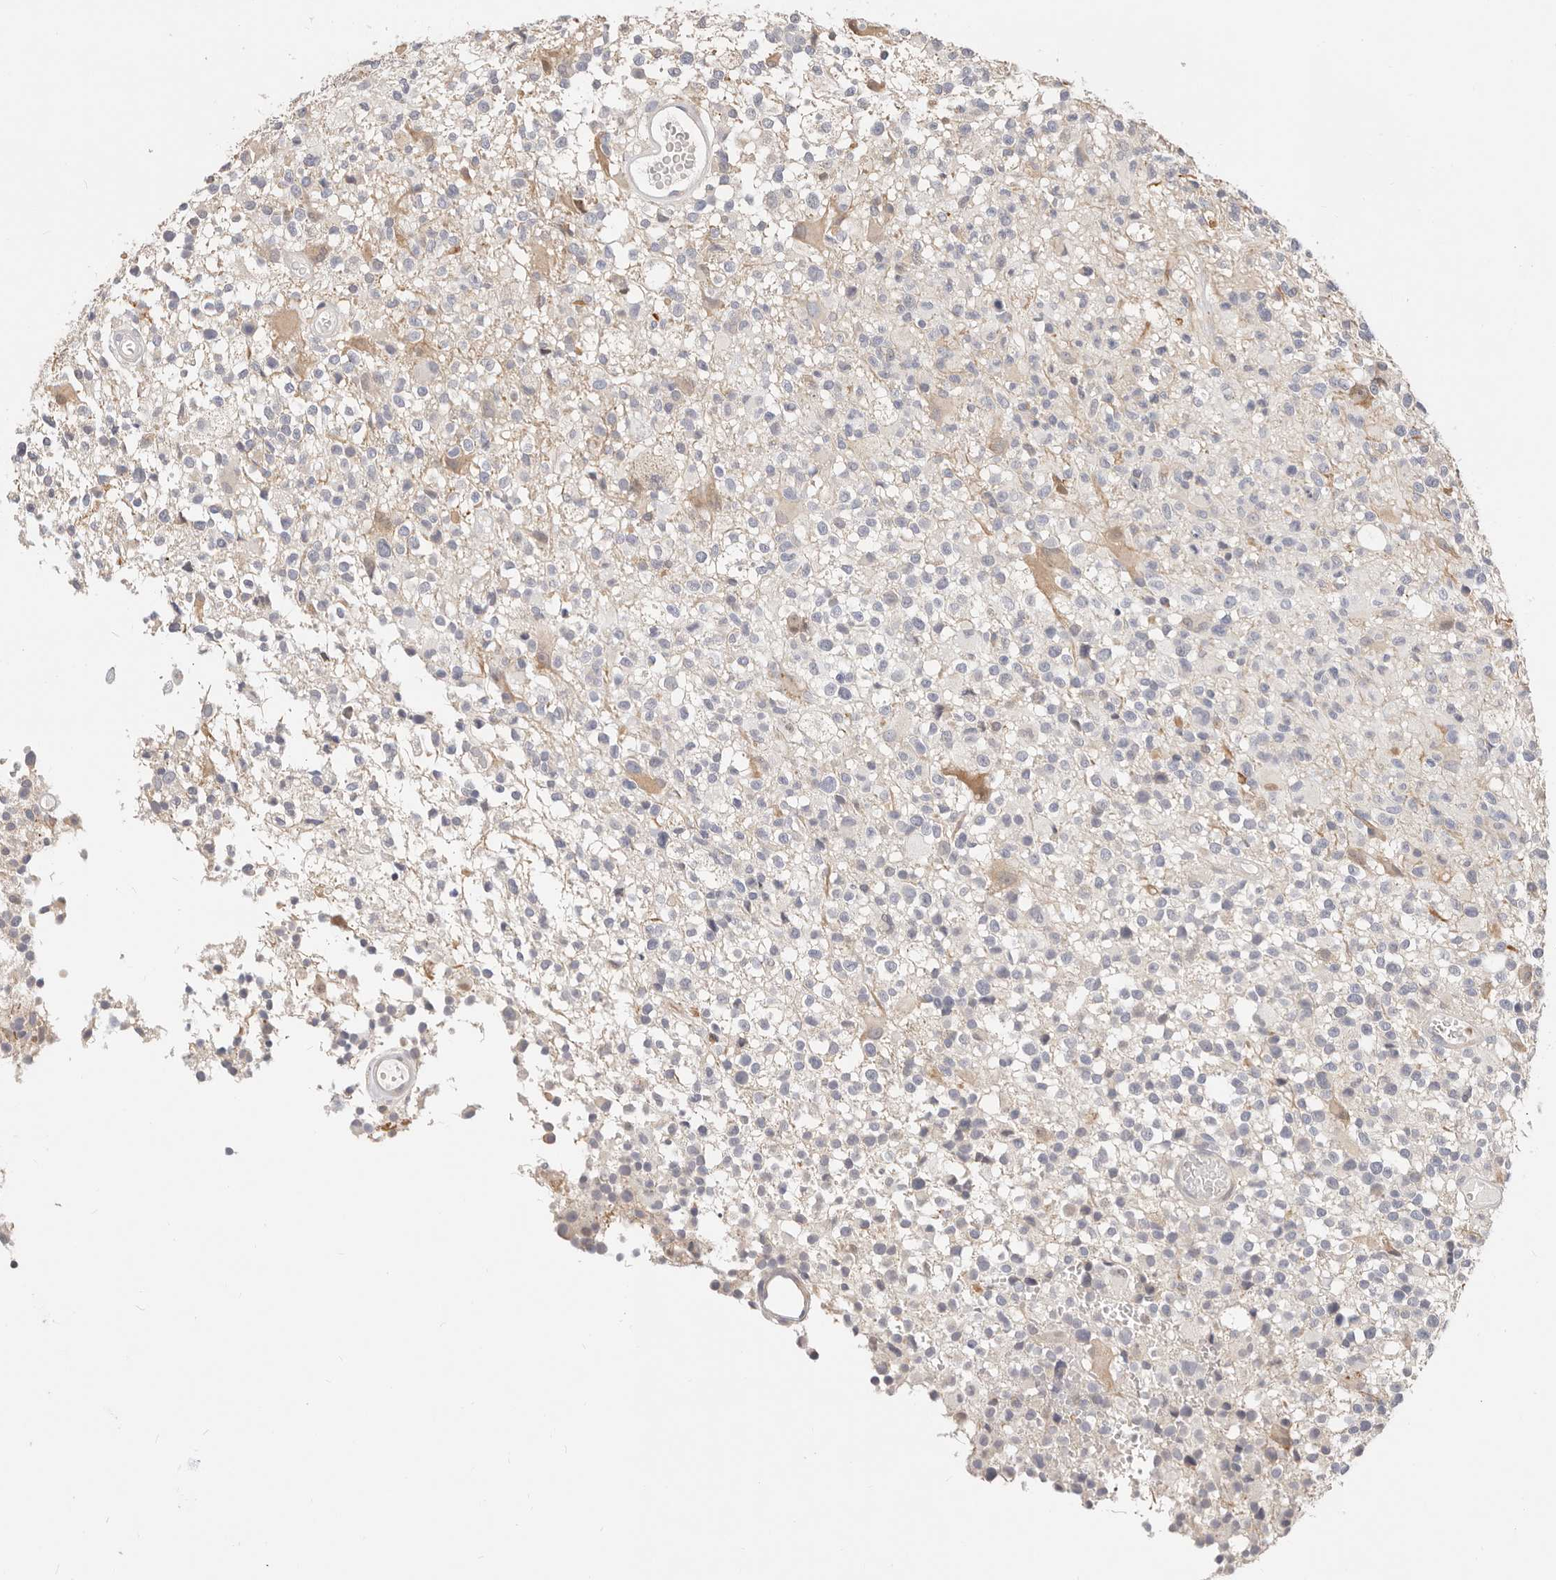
{"staining": {"intensity": "negative", "quantity": "none", "location": "none"}, "tissue": "glioma", "cell_type": "Tumor cells", "image_type": "cancer", "snomed": [{"axis": "morphology", "description": "Glioma, malignant, High grade"}, {"axis": "morphology", "description": "Glioblastoma, NOS"}, {"axis": "topography", "description": "Brain"}], "caption": "DAB immunohistochemical staining of glioblastoma shows no significant positivity in tumor cells.", "gene": "TMEM63B", "patient": {"sex": "male", "age": 60}}